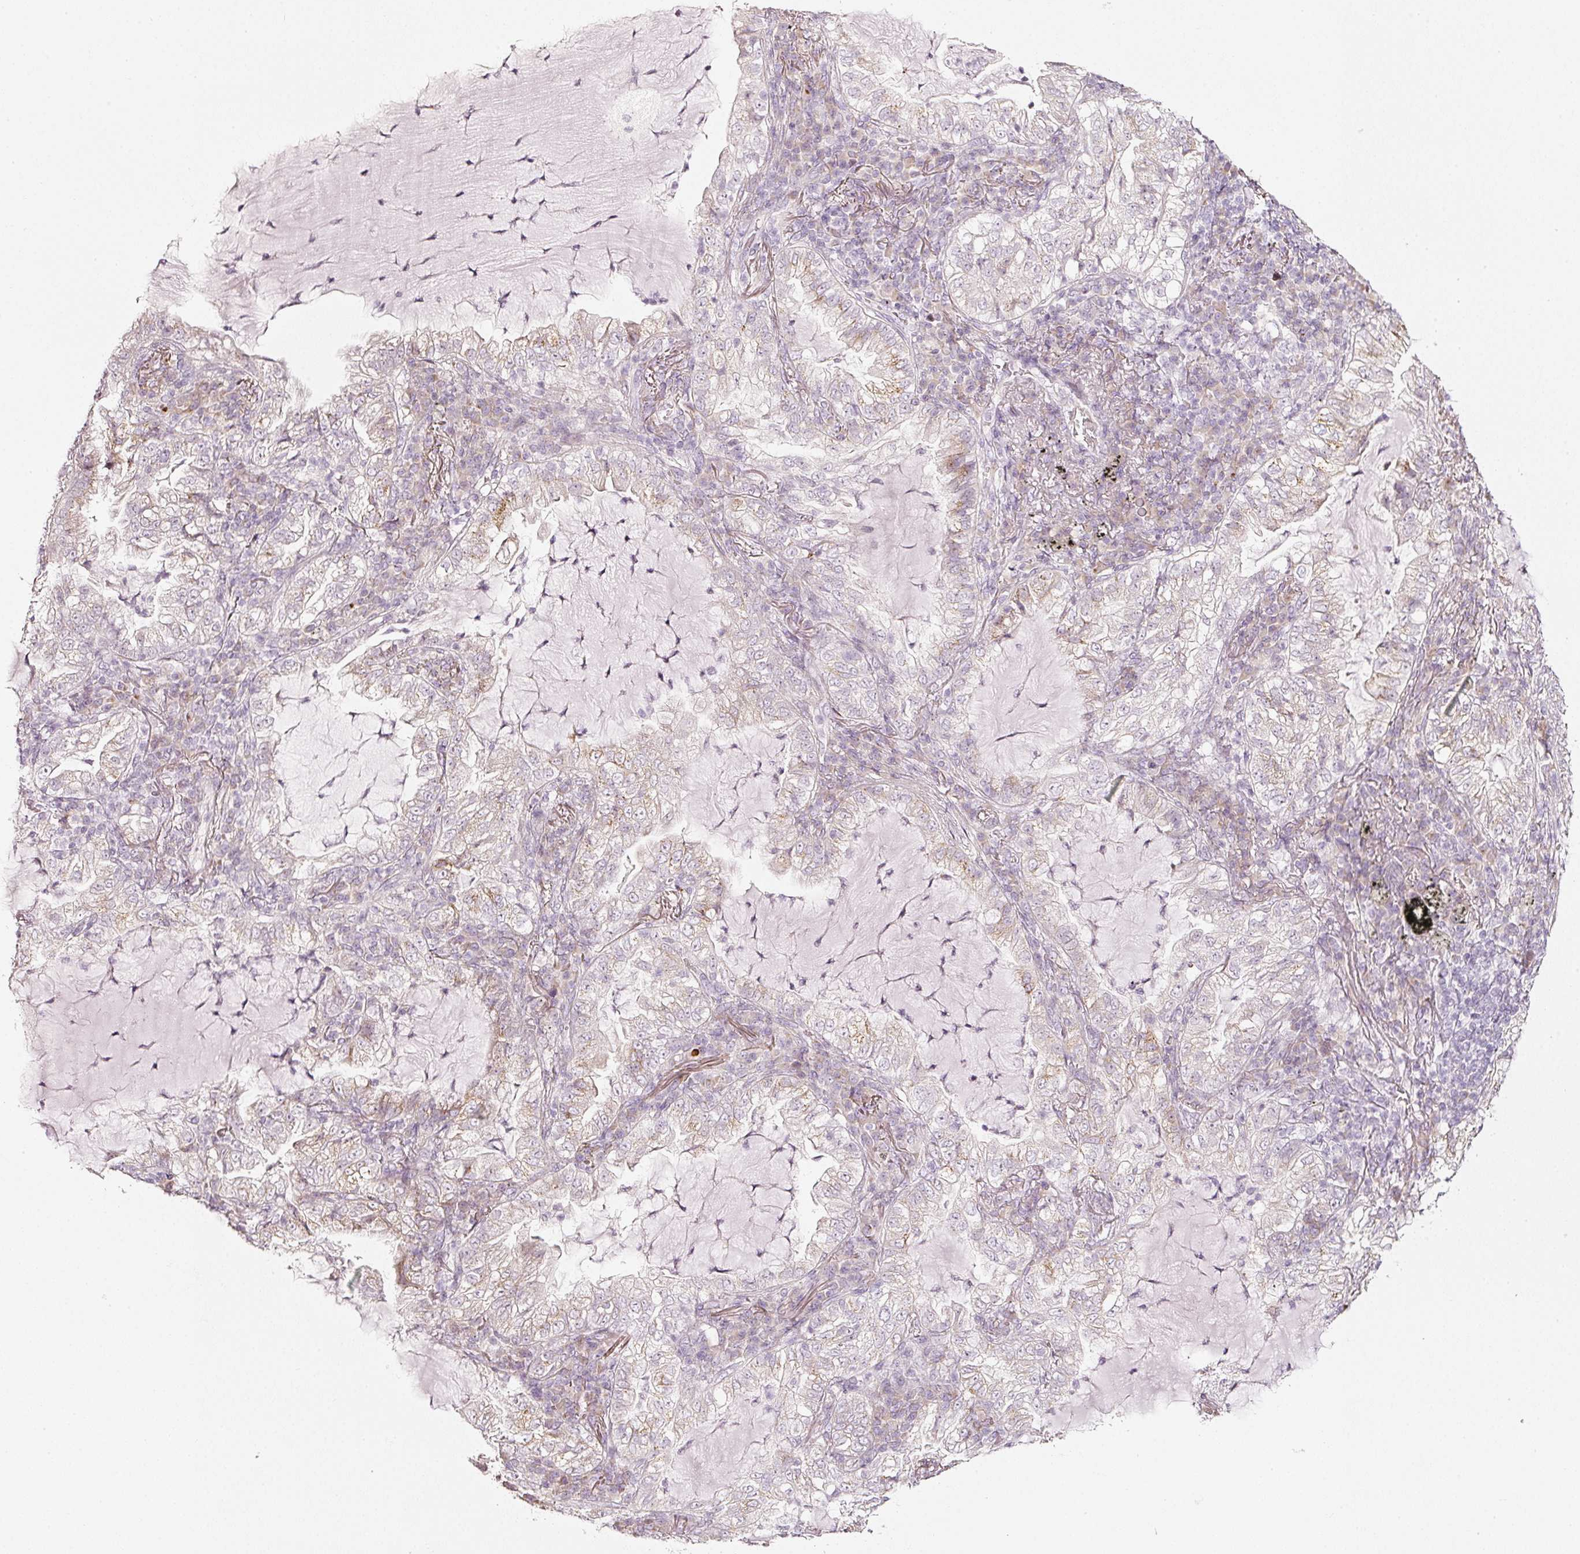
{"staining": {"intensity": "weak", "quantity": "<25%", "location": "cytoplasmic/membranous"}, "tissue": "lung cancer", "cell_type": "Tumor cells", "image_type": "cancer", "snomed": [{"axis": "morphology", "description": "Adenocarcinoma, NOS"}, {"axis": "topography", "description": "Lung"}], "caption": "Immunohistochemistry micrograph of neoplastic tissue: lung adenocarcinoma stained with DAB (3,3'-diaminobenzidine) exhibits no significant protein expression in tumor cells. (DAB immunohistochemistry (IHC) visualized using brightfield microscopy, high magnification).", "gene": "SDF4", "patient": {"sex": "female", "age": 73}}